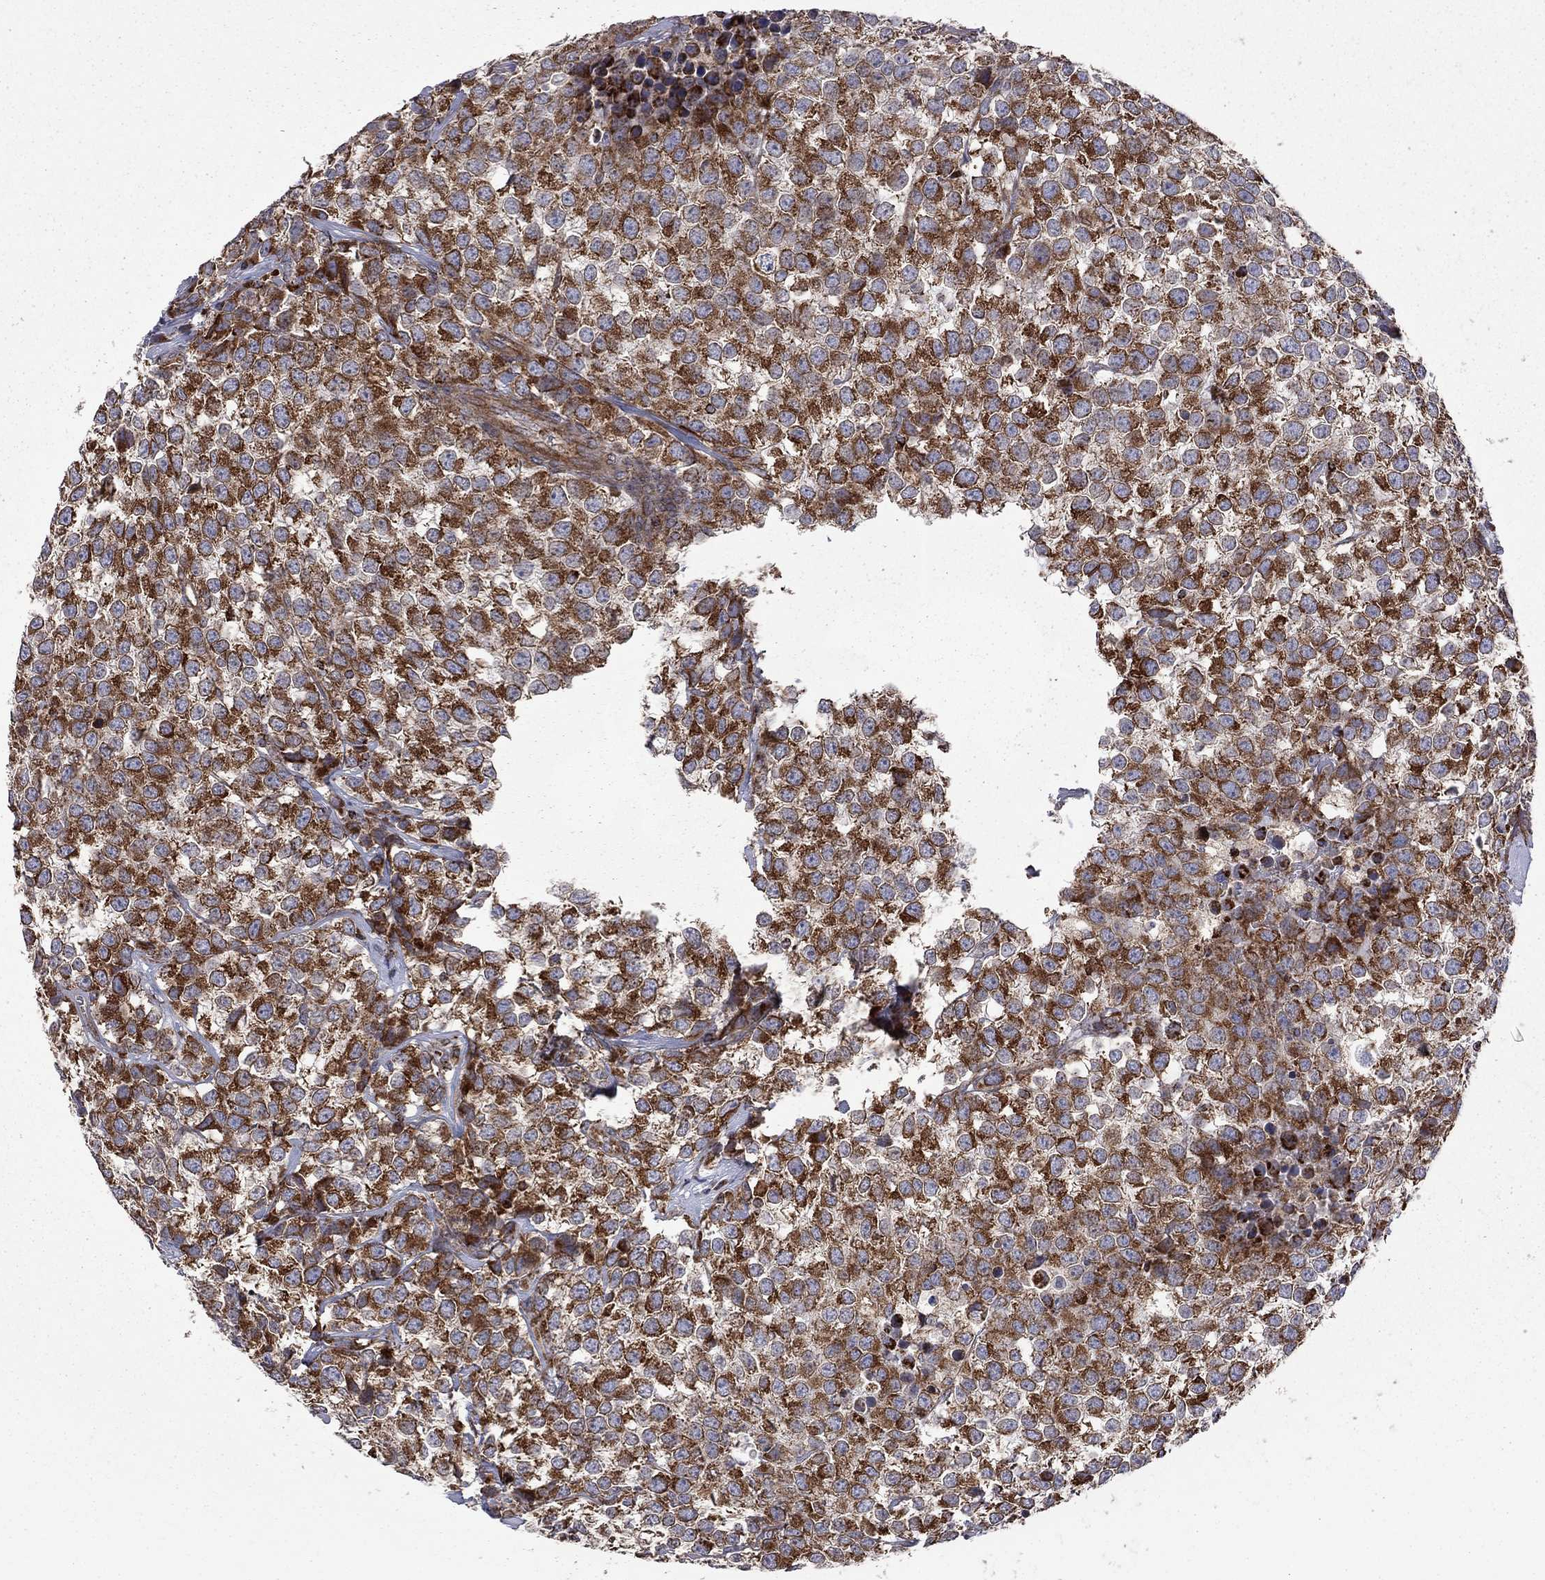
{"staining": {"intensity": "strong", "quantity": ">75%", "location": "cytoplasmic/membranous"}, "tissue": "testis cancer", "cell_type": "Tumor cells", "image_type": "cancer", "snomed": [{"axis": "morphology", "description": "Seminoma, NOS"}, {"axis": "topography", "description": "Testis"}], "caption": "This histopathology image demonstrates testis cancer (seminoma) stained with immunohistochemistry (IHC) to label a protein in brown. The cytoplasmic/membranous of tumor cells show strong positivity for the protein. Nuclei are counter-stained blue.", "gene": "CLPTM1", "patient": {"sex": "male", "age": 59}}